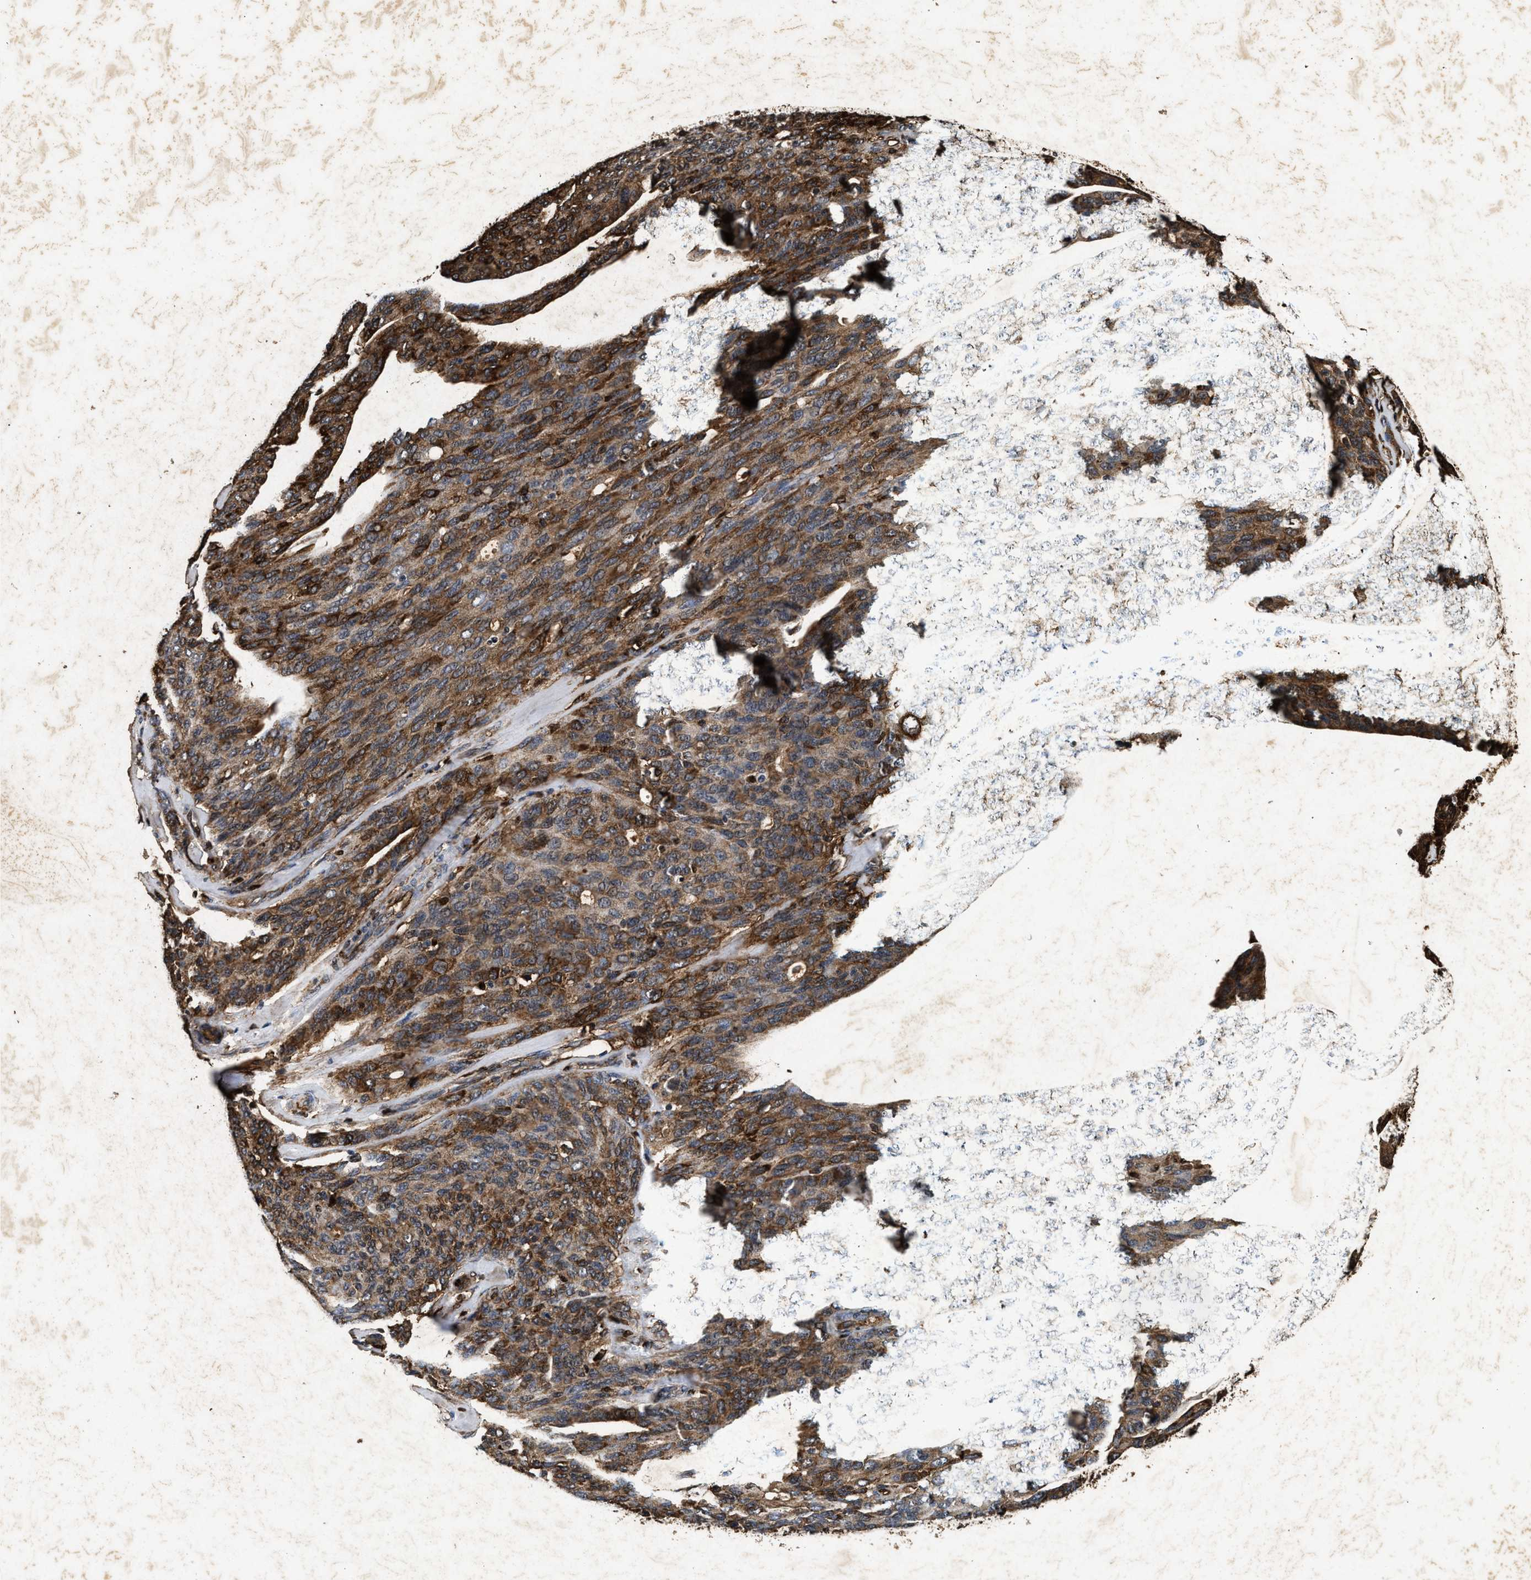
{"staining": {"intensity": "strong", "quantity": ">75%", "location": "cytoplasmic/membranous"}, "tissue": "ovarian cancer", "cell_type": "Tumor cells", "image_type": "cancer", "snomed": [{"axis": "morphology", "description": "Carcinoma, endometroid"}, {"axis": "topography", "description": "Ovary"}], "caption": "Ovarian cancer was stained to show a protein in brown. There is high levels of strong cytoplasmic/membranous expression in about >75% of tumor cells. (DAB (3,3'-diaminobenzidine) IHC with brightfield microscopy, high magnification).", "gene": "ACOX1", "patient": {"sex": "female", "age": 60}}